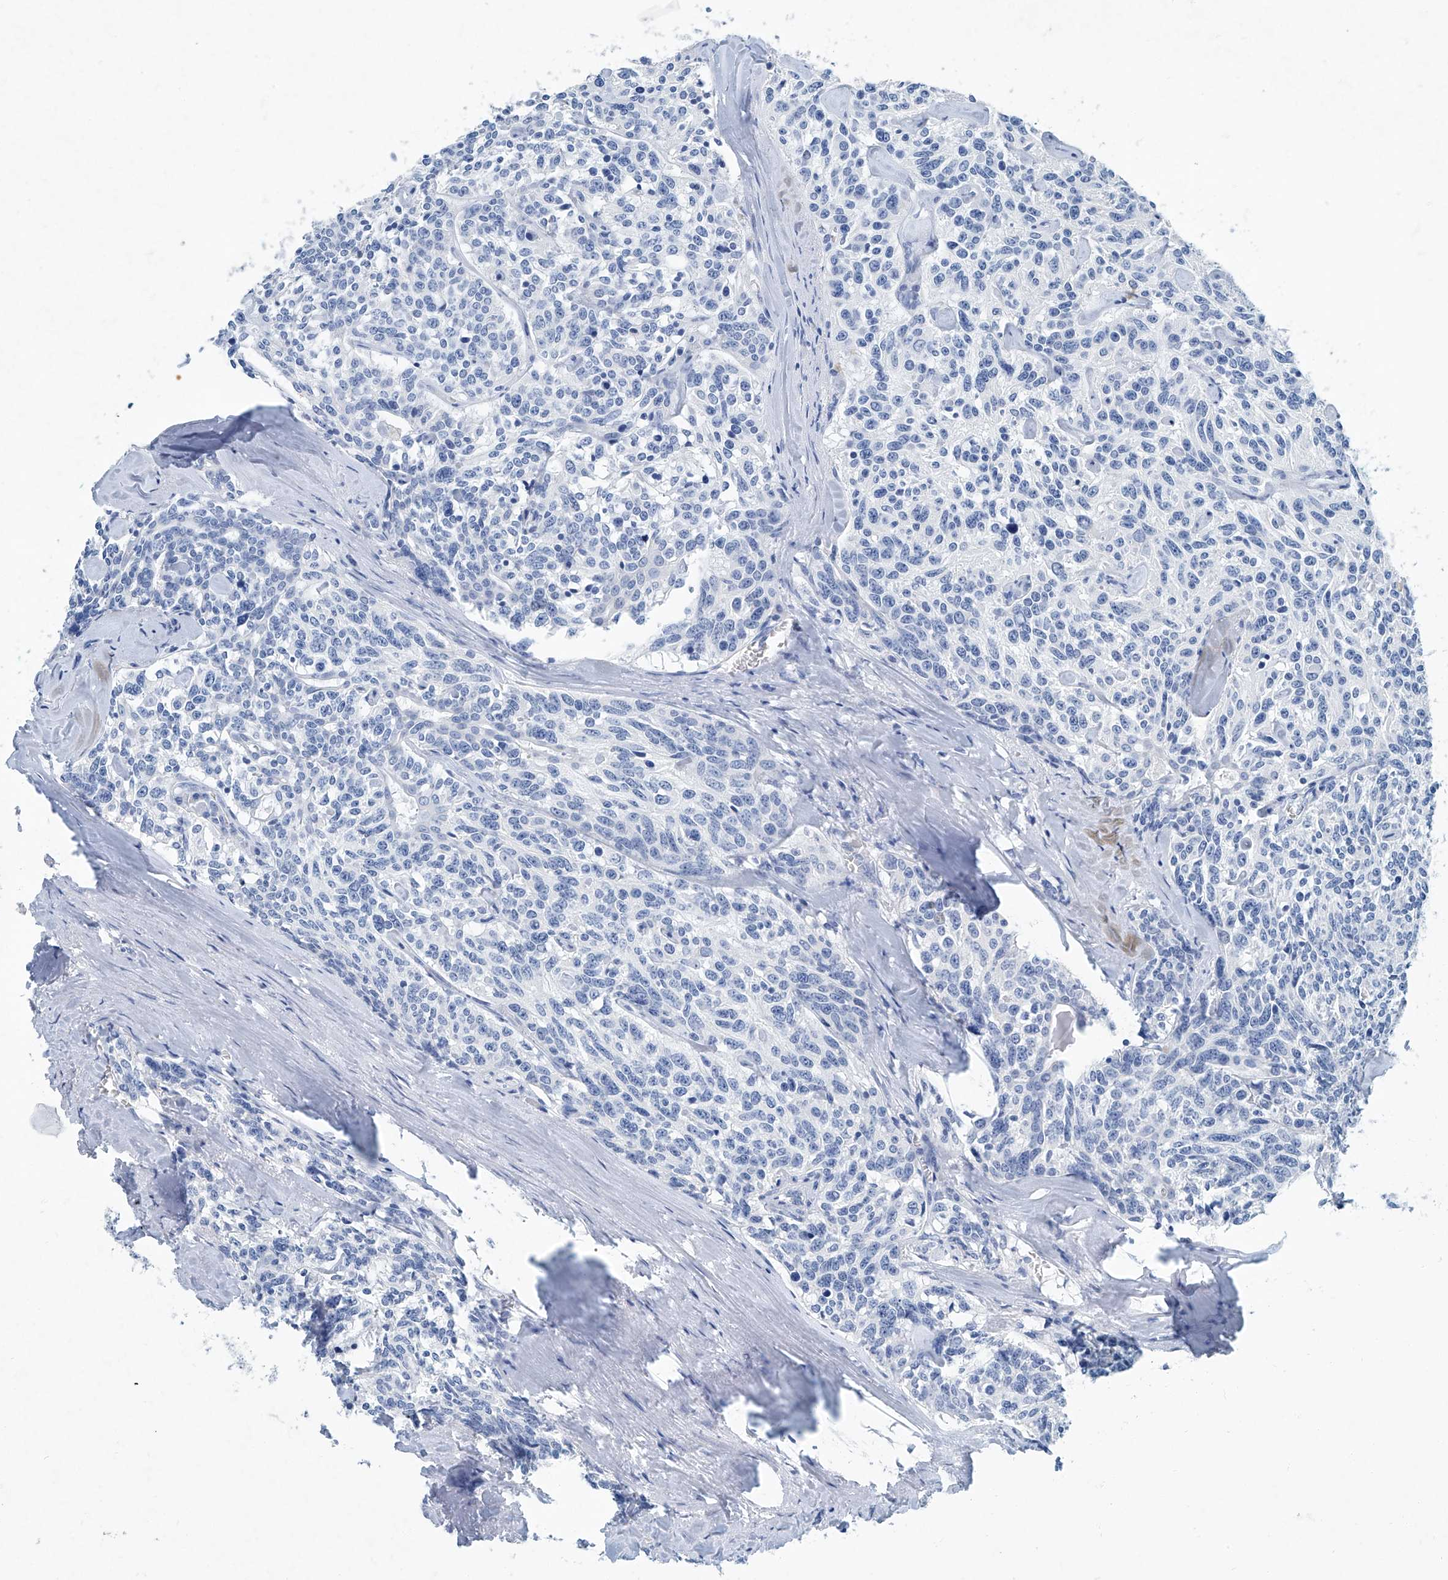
{"staining": {"intensity": "negative", "quantity": "none", "location": "none"}, "tissue": "carcinoid", "cell_type": "Tumor cells", "image_type": "cancer", "snomed": [{"axis": "morphology", "description": "Carcinoid, malignant, NOS"}, {"axis": "topography", "description": "Lung"}], "caption": "Malignant carcinoid was stained to show a protein in brown. There is no significant positivity in tumor cells.", "gene": "CYP2A7", "patient": {"sex": "female", "age": 46}}